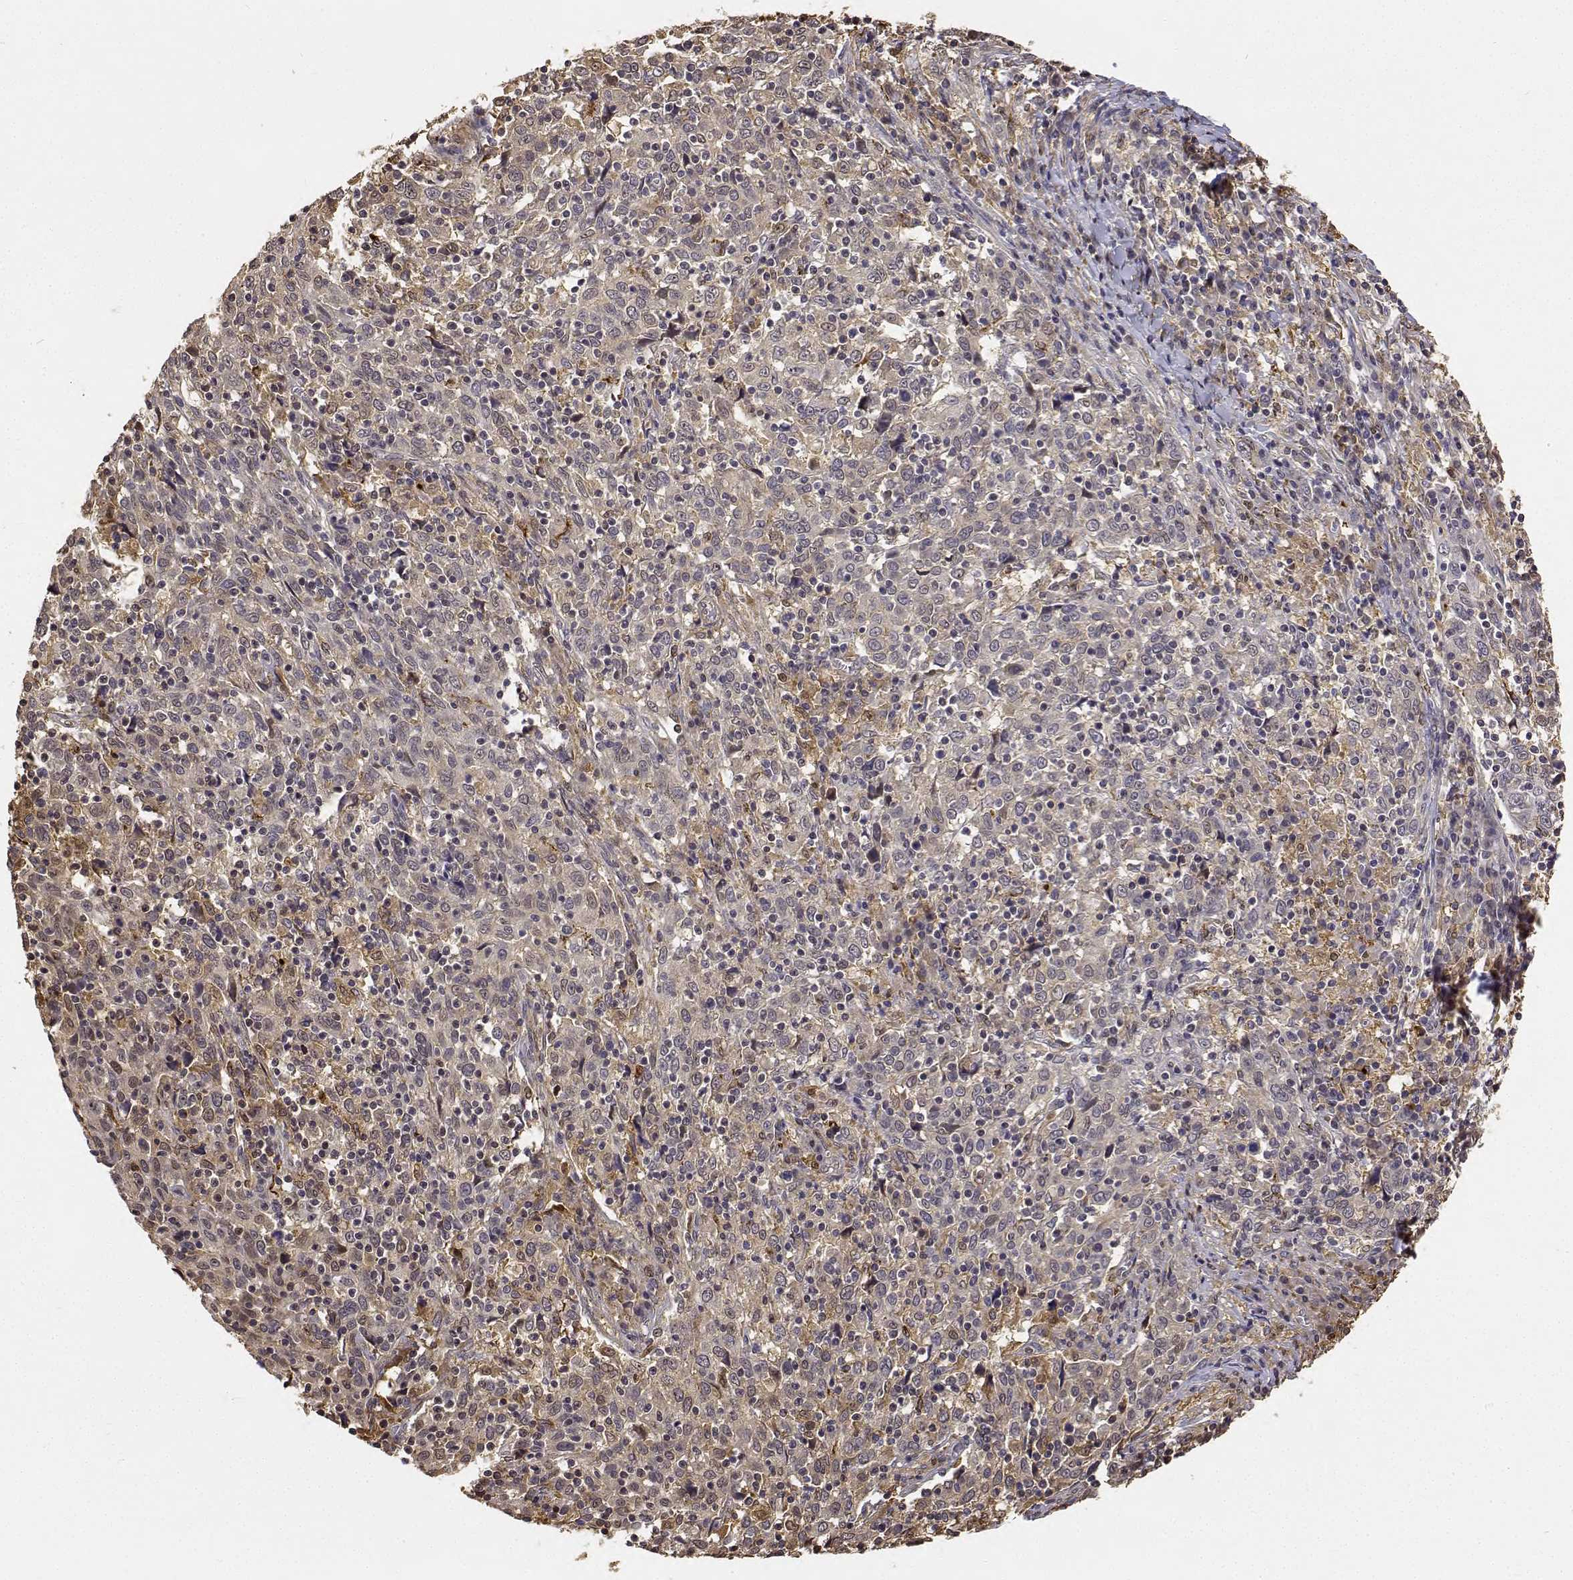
{"staining": {"intensity": "negative", "quantity": "none", "location": "none"}, "tissue": "cervical cancer", "cell_type": "Tumor cells", "image_type": "cancer", "snomed": [{"axis": "morphology", "description": "Squamous cell carcinoma, NOS"}, {"axis": "topography", "description": "Cervix"}], "caption": "The immunohistochemistry photomicrograph has no significant staining in tumor cells of squamous cell carcinoma (cervical) tissue.", "gene": "PCID2", "patient": {"sex": "female", "age": 46}}